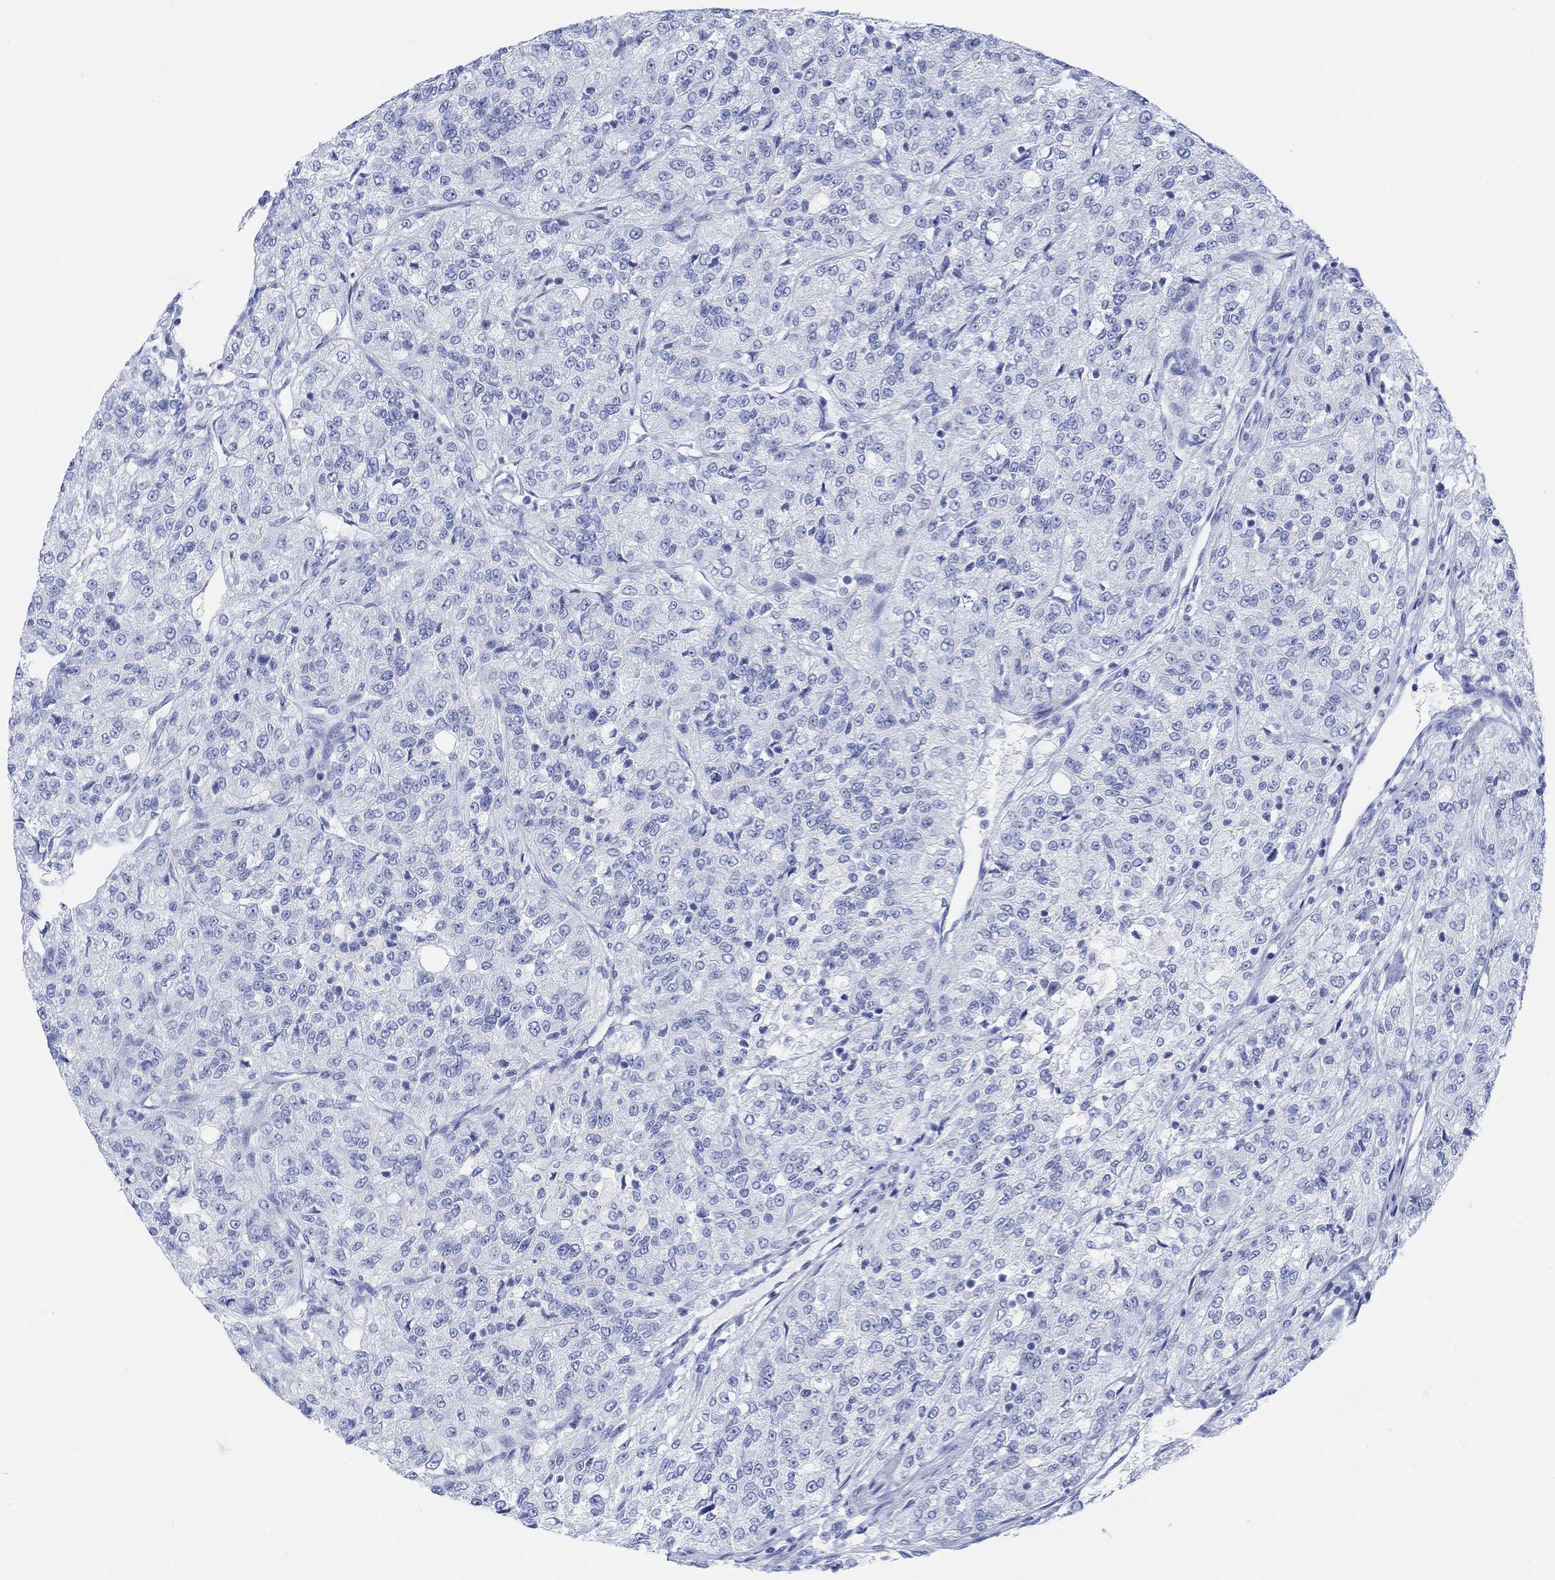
{"staining": {"intensity": "negative", "quantity": "none", "location": "none"}, "tissue": "renal cancer", "cell_type": "Tumor cells", "image_type": "cancer", "snomed": [{"axis": "morphology", "description": "Adenocarcinoma, NOS"}, {"axis": "topography", "description": "Kidney"}], "caption": "Tumor cells are negative for brown protein staining in renal cancer (adenocarcinoma). (DAB (3,3'-diaminobenzidine) immunohistochemistry (IHC), high magnification).", "gene": "GNG13", "patient": {"sex": "female", "age": 63}}